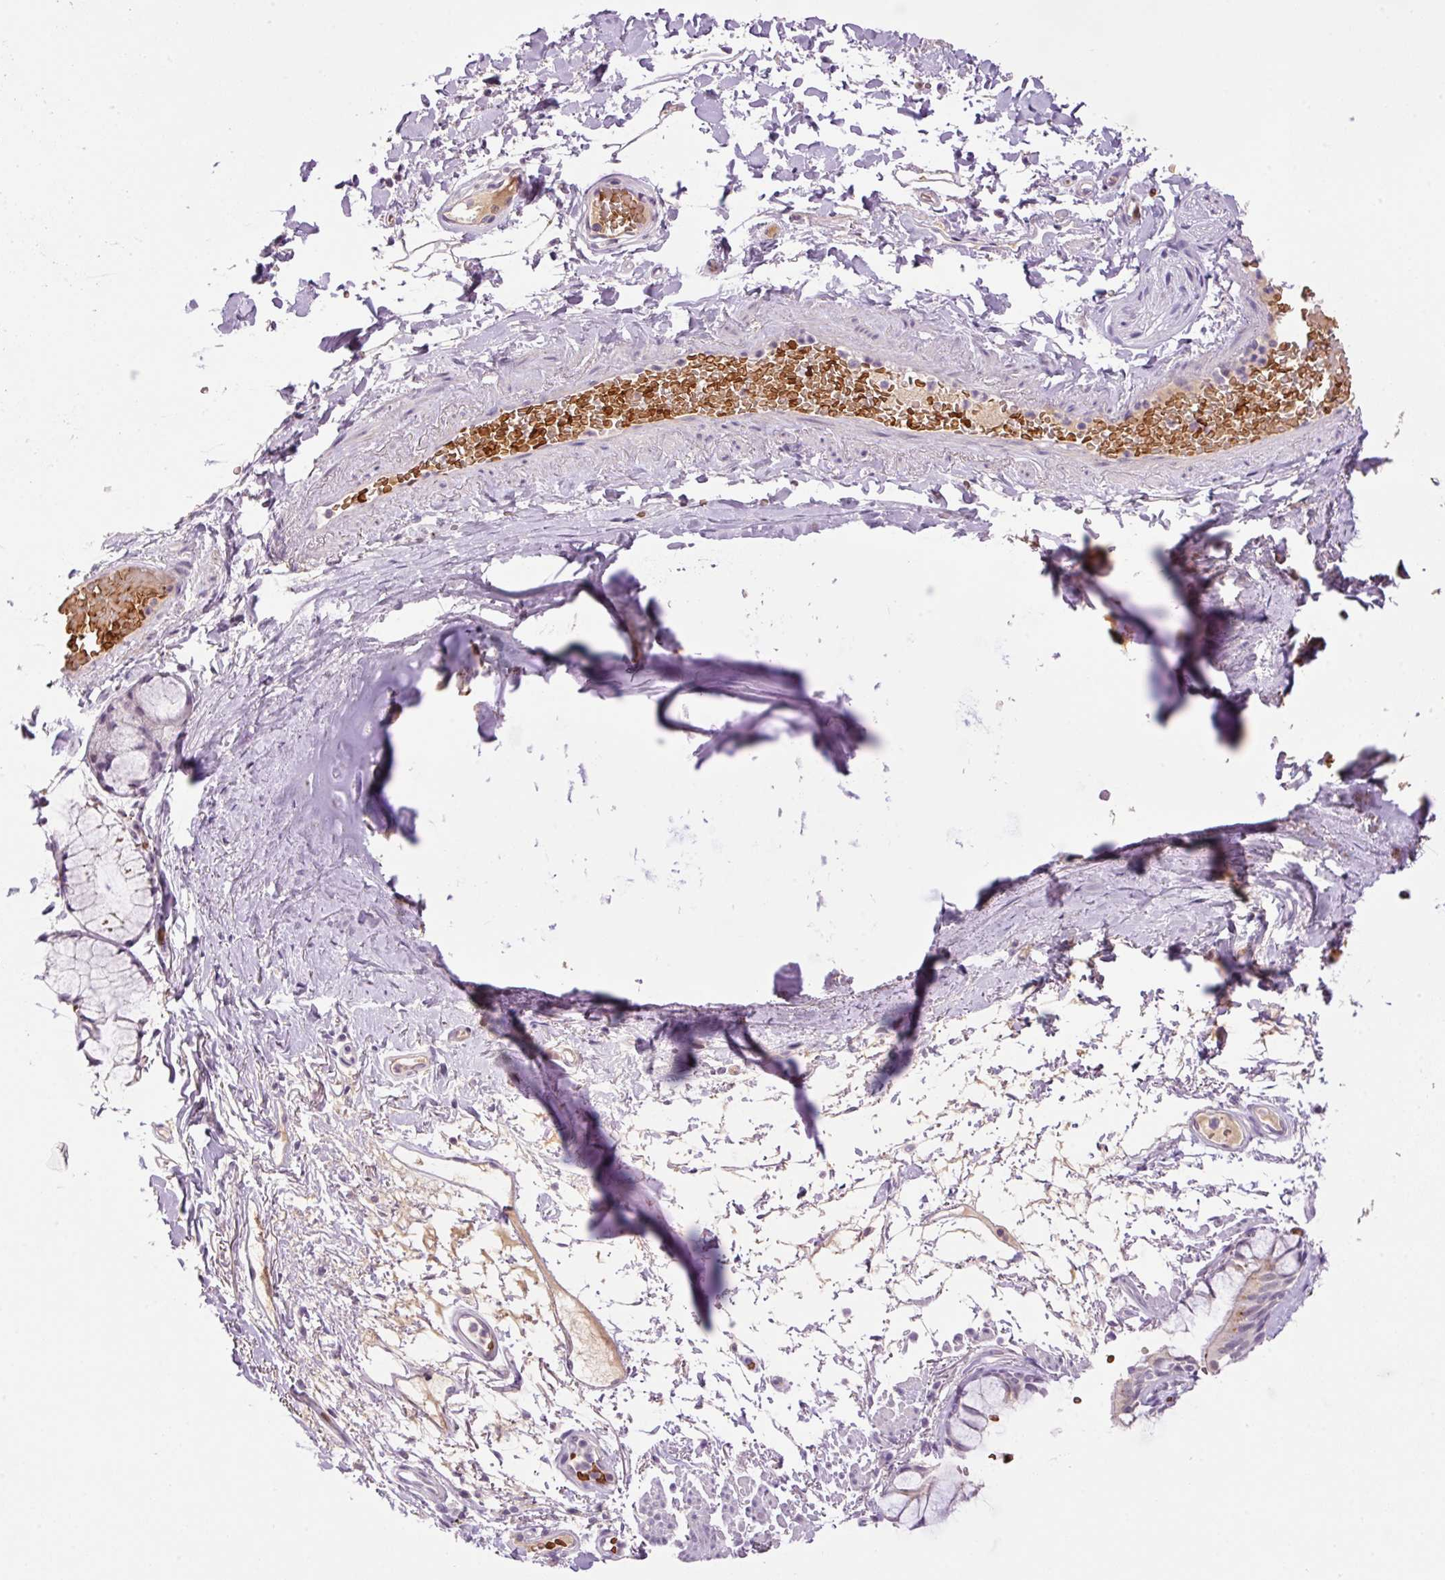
{"staining": {"intensity": "moderate", "quantity": "25%-75%", "location": "cytoplasmic/membranous"}, "tissue": "bronchus", "cell_type": "Respiratory epithelial cells", "image_type": "normal", "snomed": [{"axis": "morphology", "description": "Normal tissue, NOS"}, {"axis": "topography", "description": "Bronchus"}], "caption": "The image demonstrates immunohistochemical staining of normal bronchus. There is moderate cytoplasmic/membranous staining is appreciated in about 25%-75% of respiratory epithelial cells.", "gene": "LY6G6D", "patient": {"sex": "male", "age": 70}}